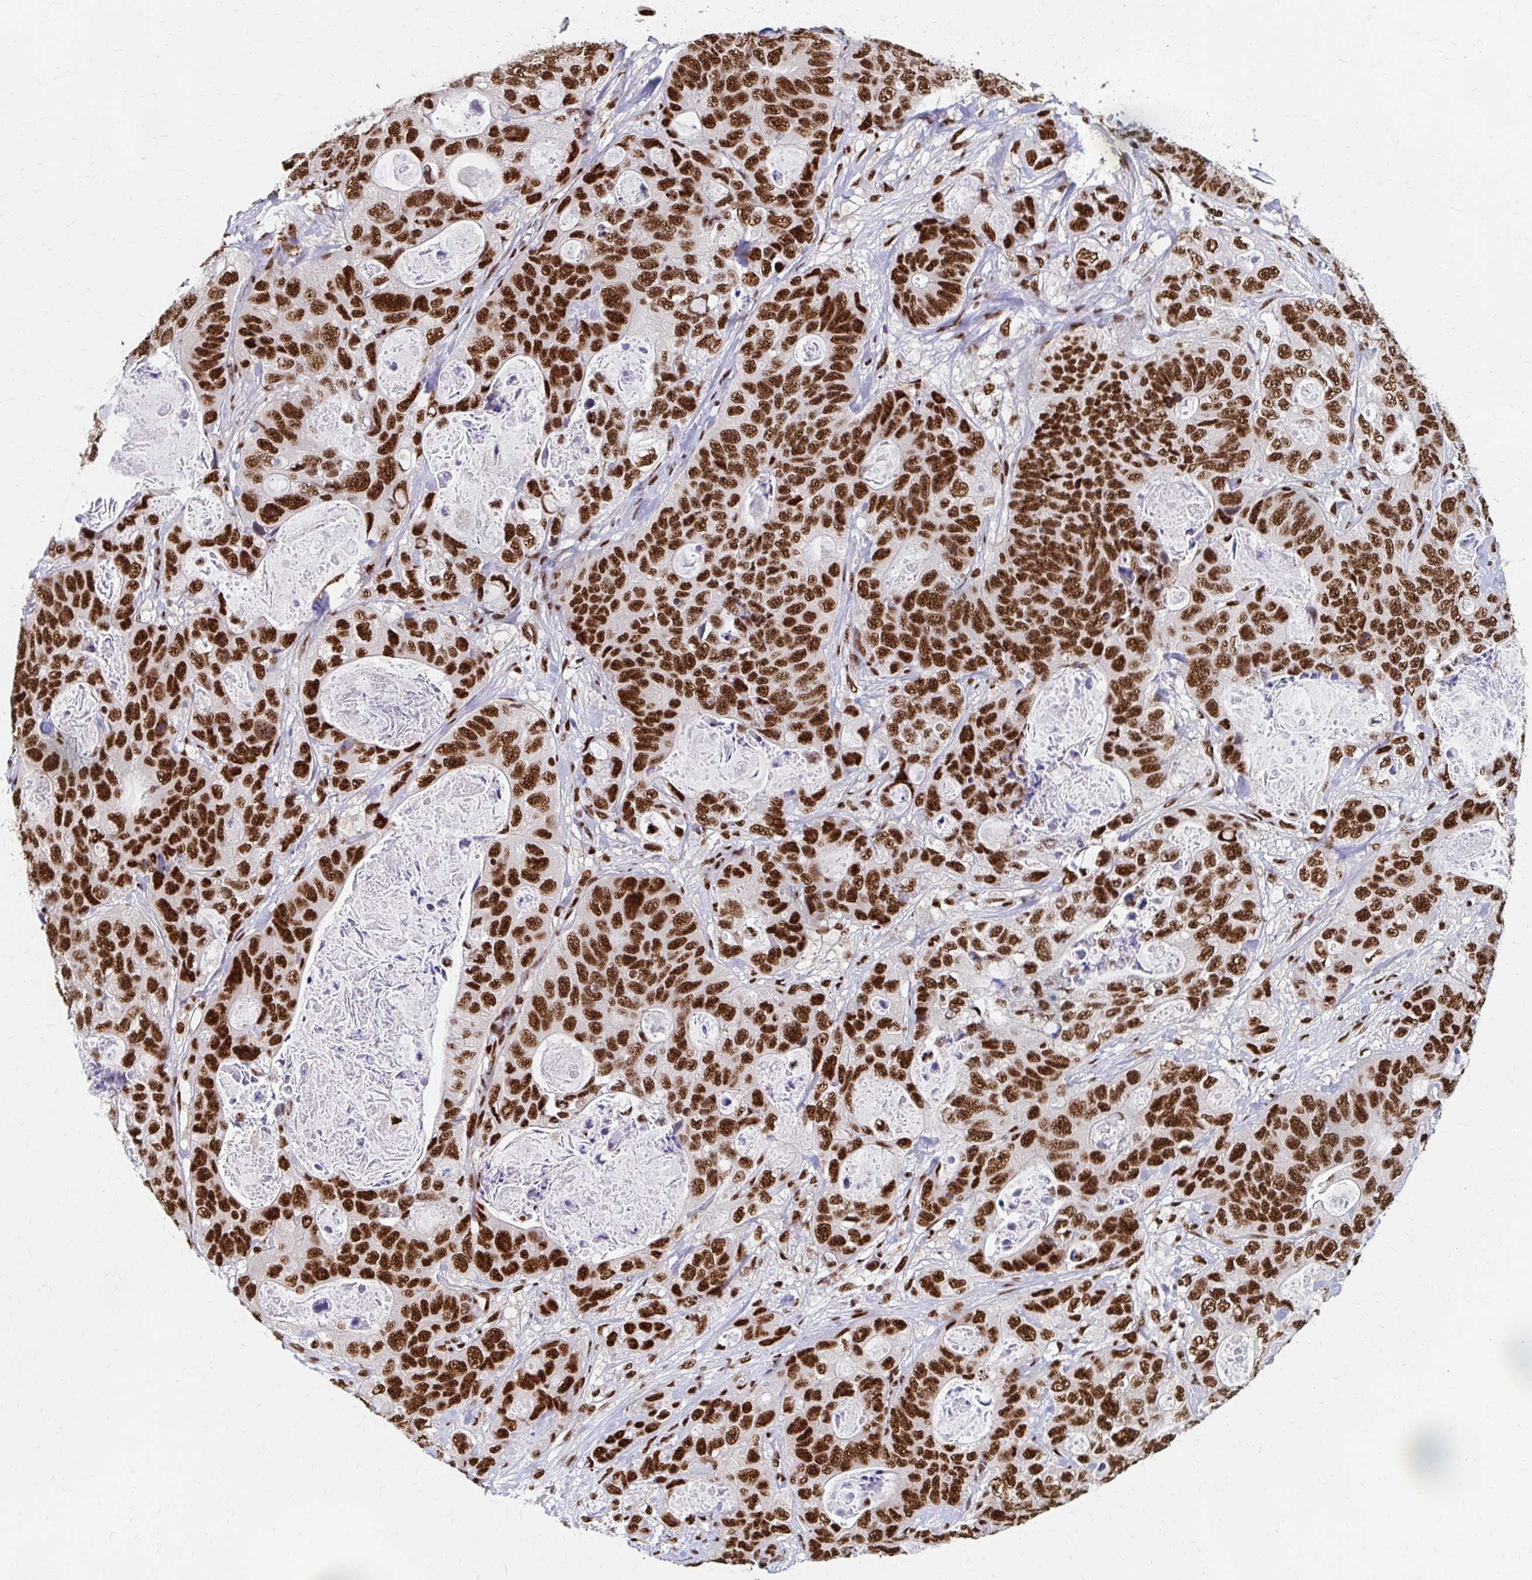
{"staining": {"intensity": "strong", "quantity": ">75%", "location": "nuclear"}, "tissue": "stomach cancer", "cell_type": "Tumor cells", "image_type": "cancer", "snomed": [{"axis": "morphology", "description": "Normal tissue, NOS"}, {"axis": "morphology", "description": "Adenocarcinoma, NOS"}, {"axis": "topography", "description": "Stomach"}], "caption": "Tumor cells demonstrate strong nuclear expression in approximately >75% of cells in stomach cancer (adenocarcinoma).", "gene": "CNKSR3", "patient": {"sex": "female", "age": 89}}